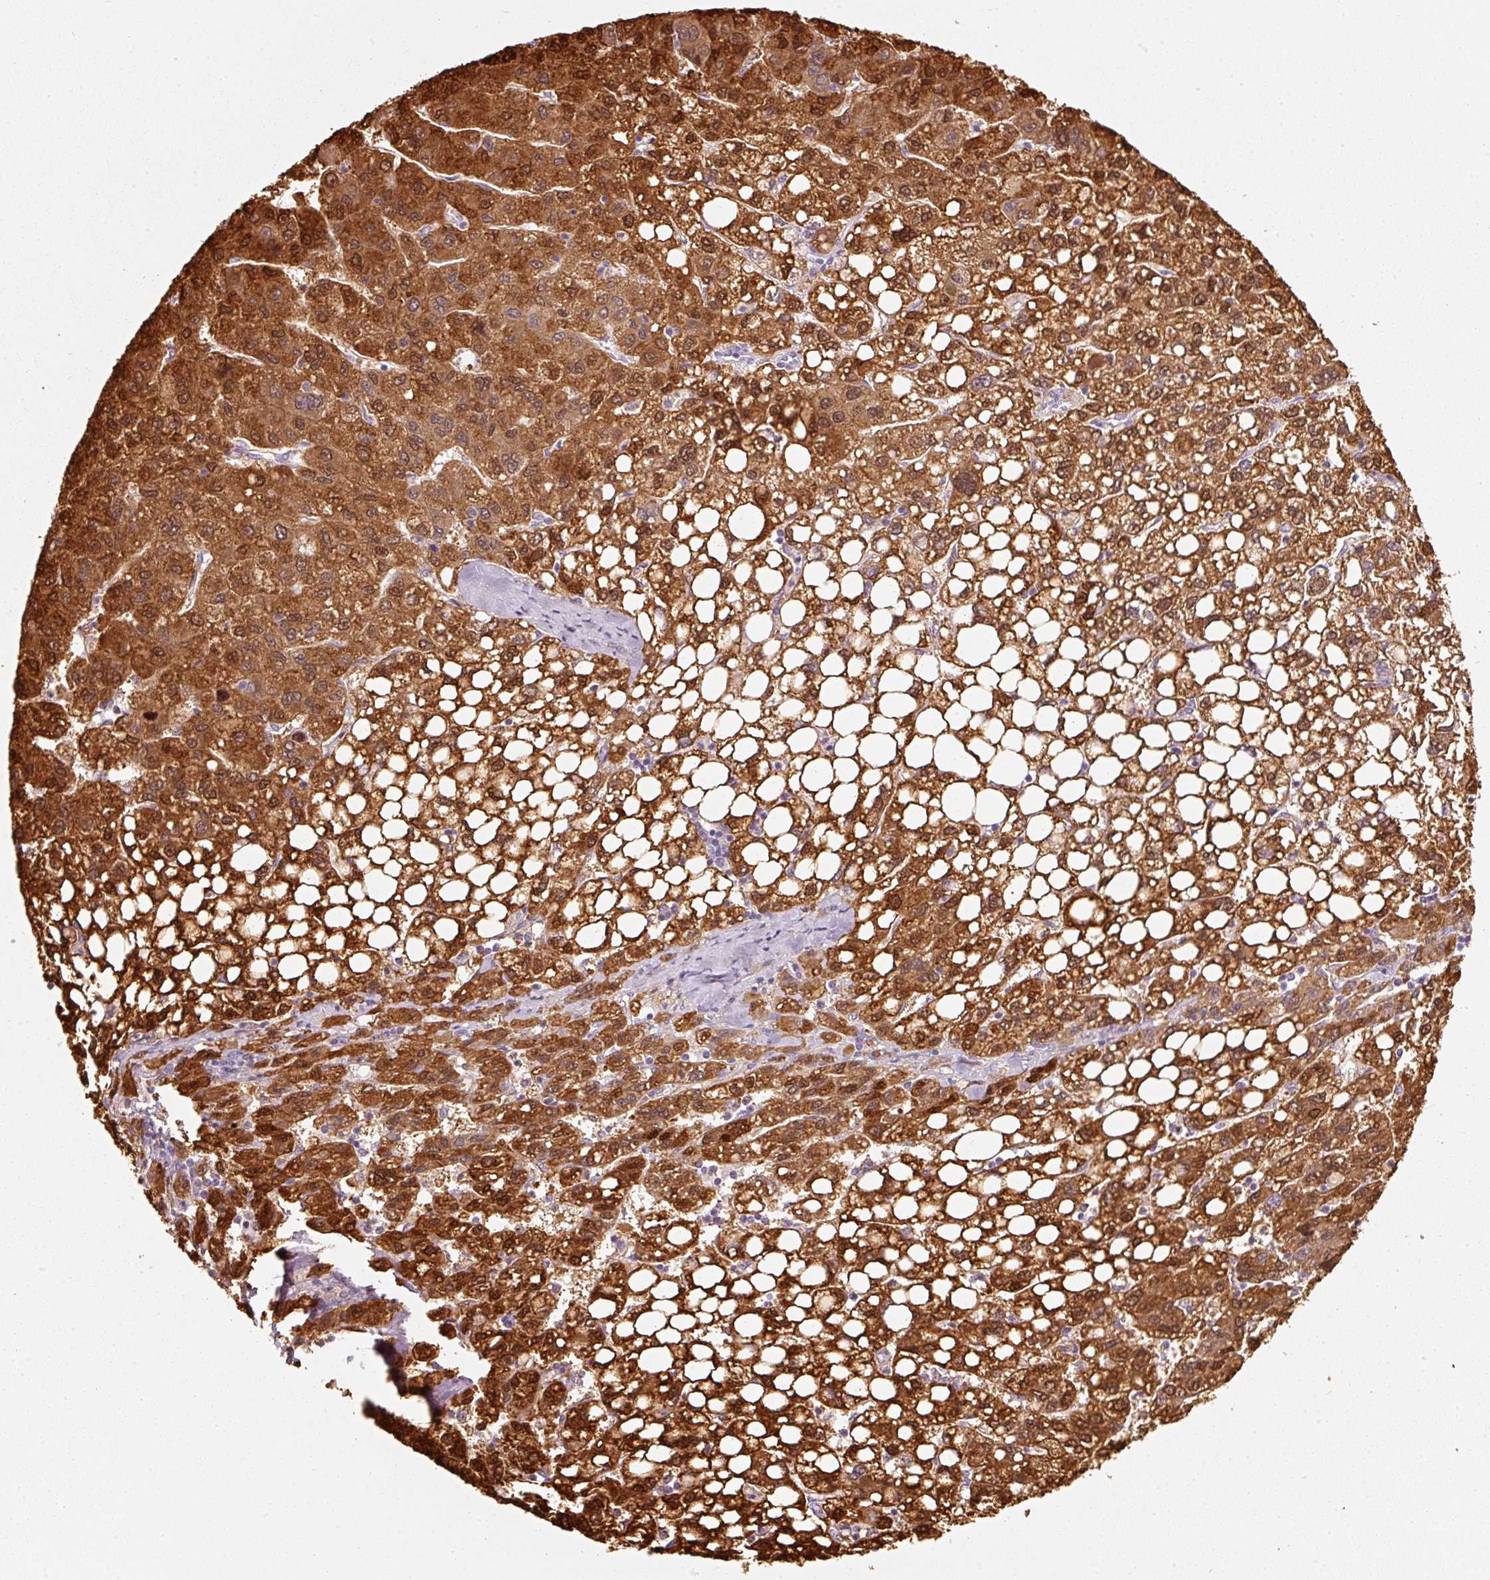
{"staining": {"intensity": "strong", "quantity": ">75%", "location": "cytoplasmic/membranous,nuclear"}, "tissue": "liver cancer", "cell_type": "Tumor cells", "image_type": "cancer", "snomed": [{"axis": "morphology", "description": "Carcinoma, Hepatocellular, NOS"}, {"axis": "topography", "description": "Liver"}], "caption": "Tumor cells demonstrate high levels of strong cytoplasmic/membranous and nuclear staining in approximately >75% of cells in liver cancer.", "gene": "IQGAP2", "patient": {"sex": "female", "age": 82}}